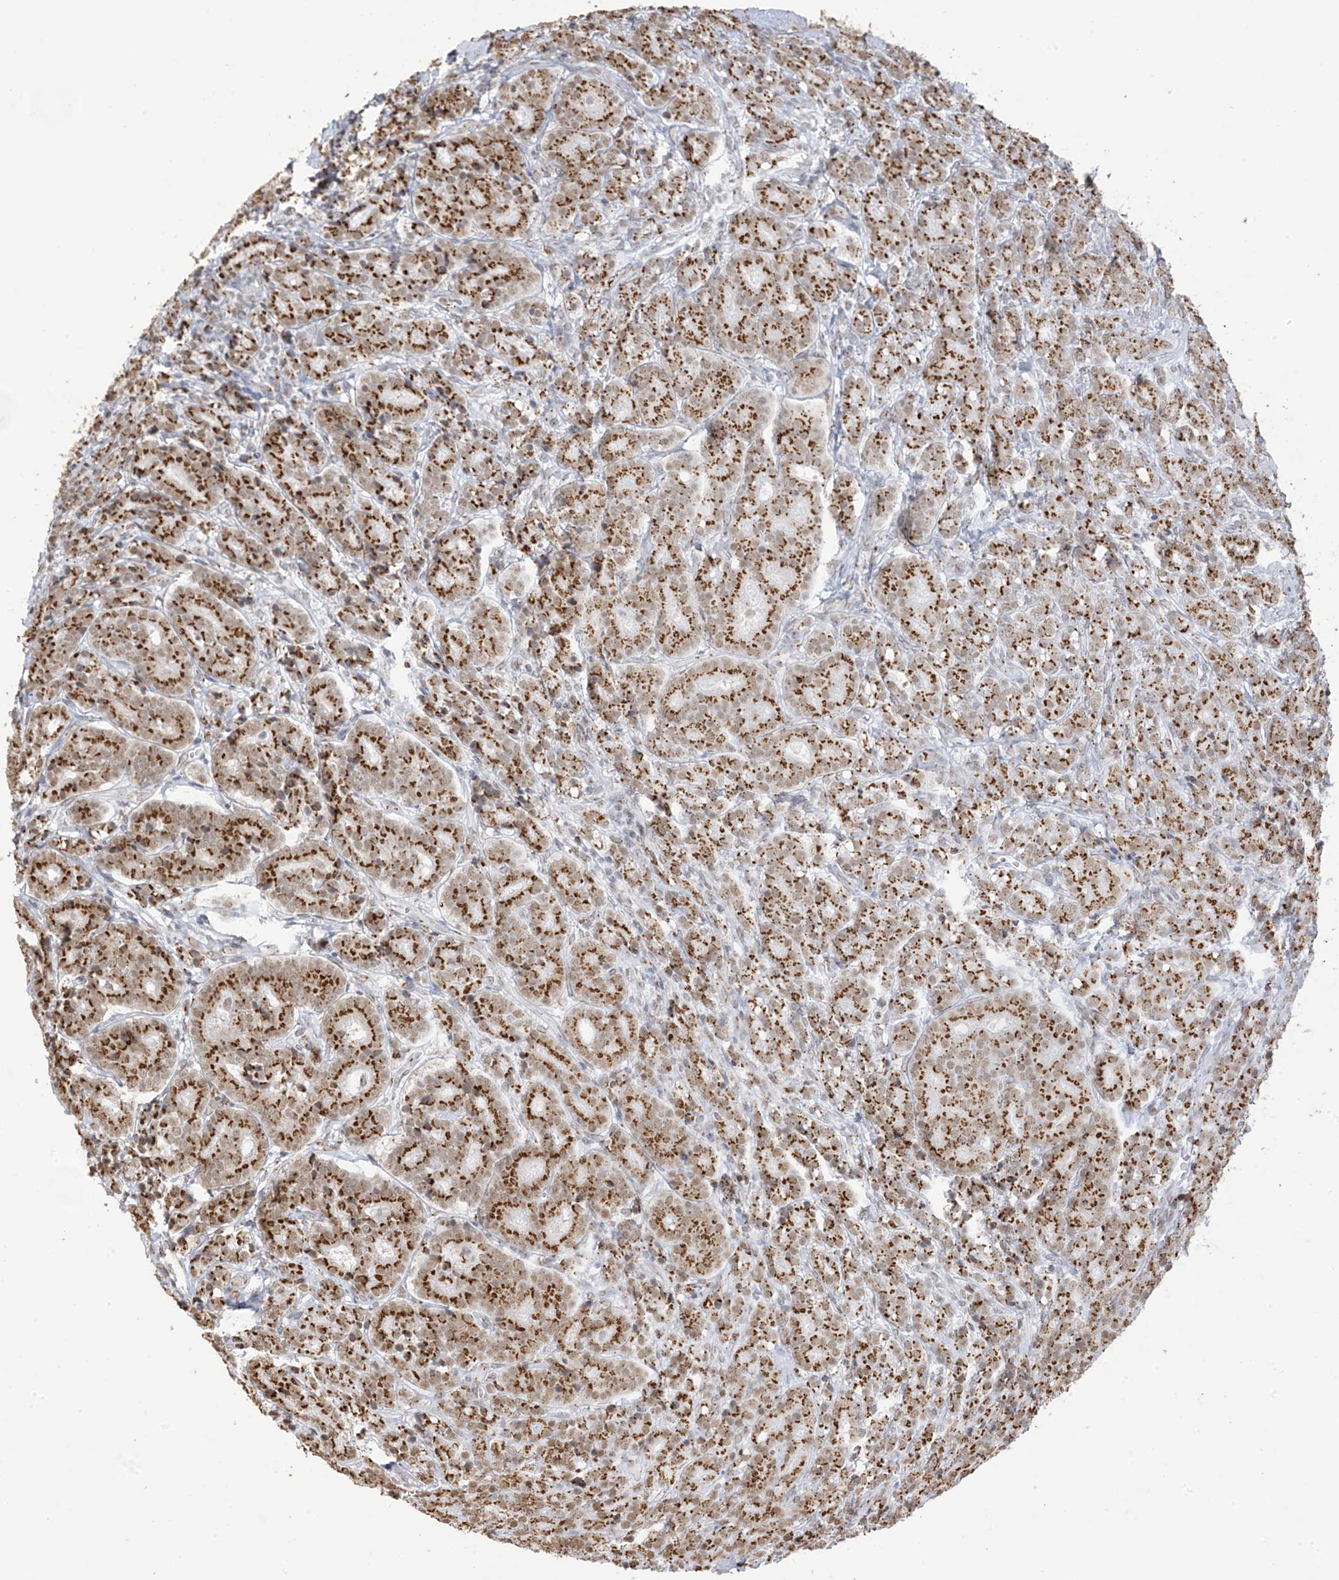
{"staining": {"intensity": "moderate", "quantity": ">75%", "location": "cytoplasmic/membranous,nuclear"}, "tissue": "prostate cancer", "cell_type": "Tumor cells", "image_type": "cancer", "snomed": [{"axis": "morphology", "description": "Adenocarcinoma, High grade"}, {"axis": "topography", "description": "Prostate"}], "caption": "Immunohistochemical staining of prostate cancer demonstrates moderate cytoplasmic/membranous and nuclear protein staining in approximately >75% of tumor cells.", "gene": "GPR107", "patient": {"sex": "male", "age": 62}}